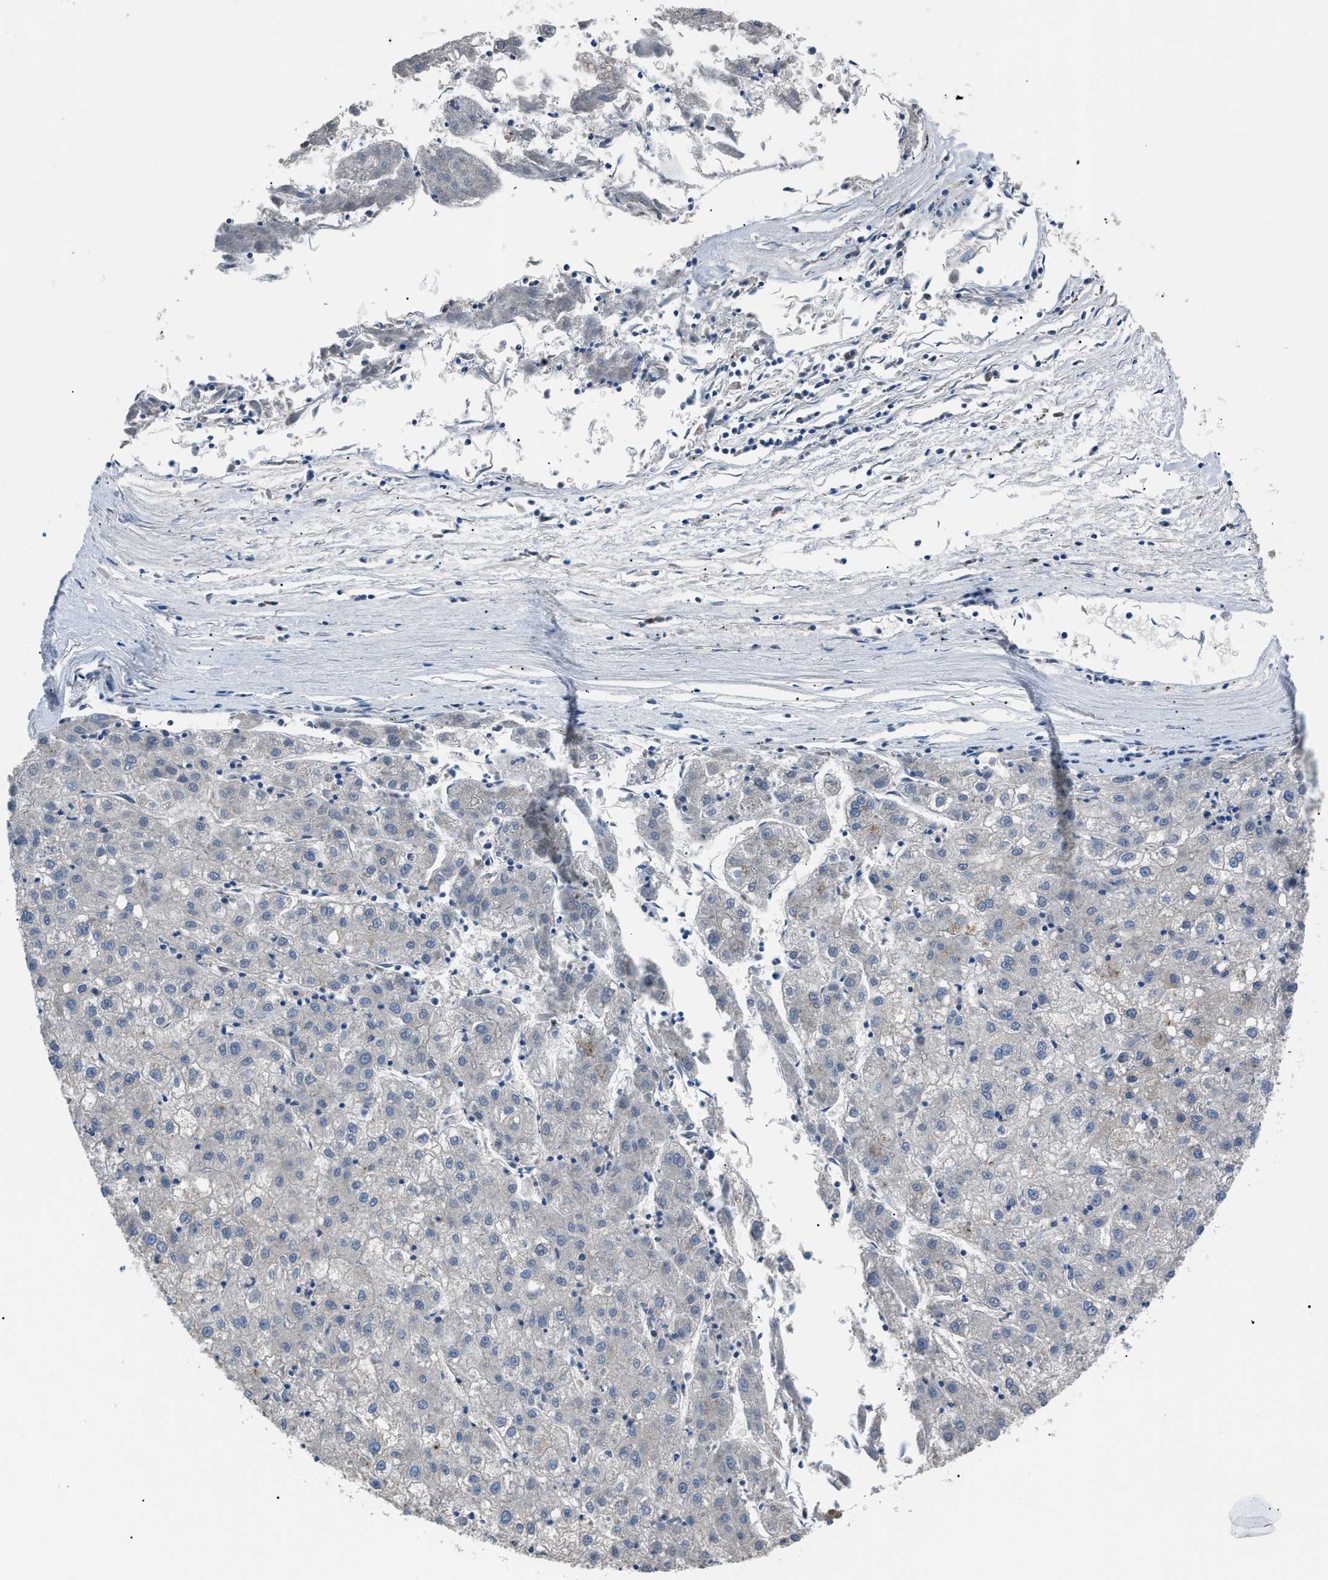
{"staining": {"intensity": "negative", "quantity": "none", "location": "none"}, "tissue": "liver cancer", "cell_type": "Tumor cells", "image_type": "cancer", "snomed": [{"axis": "morphology", "description": "Carcinoma, Hepatocellular, NOS"}, {"axis": "topography", "description": "Liver"}], "caption": "Immunohistochemistry (IHC) of human liver cancer exhibits no positivity in tumor cells. (DAB immunohistochemistry with hematoxylin counter stain).", "gene": "ZDHHC24", "patient": {"sex": "male", "age": 72}}